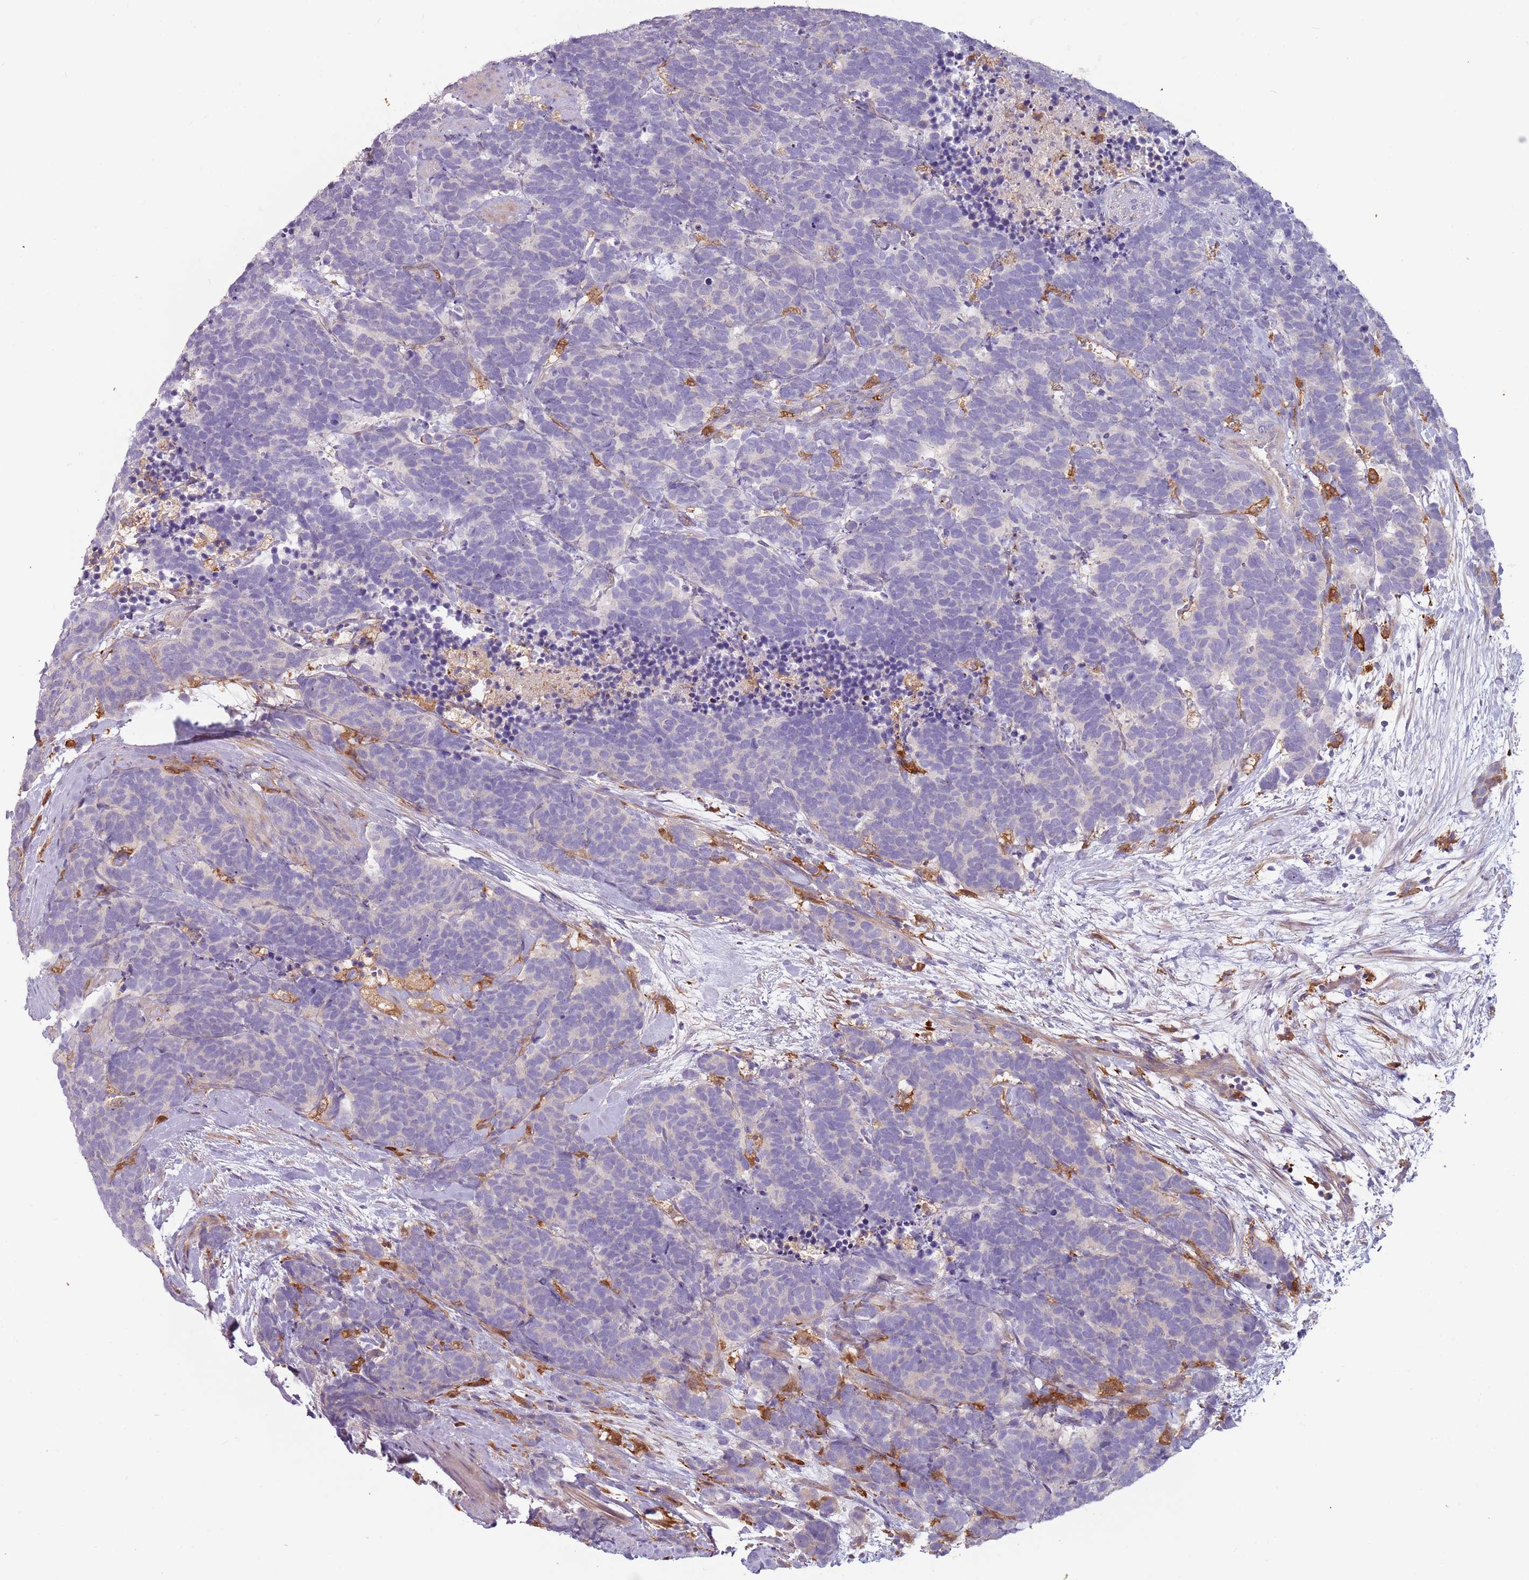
{"staining": {"intensity": "negative", "quantity": "none", "location": "none"}, "tissue": "carcinoid", "cell_type": "Tumor cells", "image_type": "cancer", "snomed": [{"axis": "morphology", "description": "Carcinoma, NOS"}, {"axis": "morphology", "description": "Carcinoid, malignant, NOS"}, {"axis": "topography", "description": "Prostate"}], "caption": "This is an immunohistochemistry (IHC) micrograph of carcinoid. There is no staining in tumor cells.", "gene": "NADK", "patient": {"sex": "male", "age": 57}}